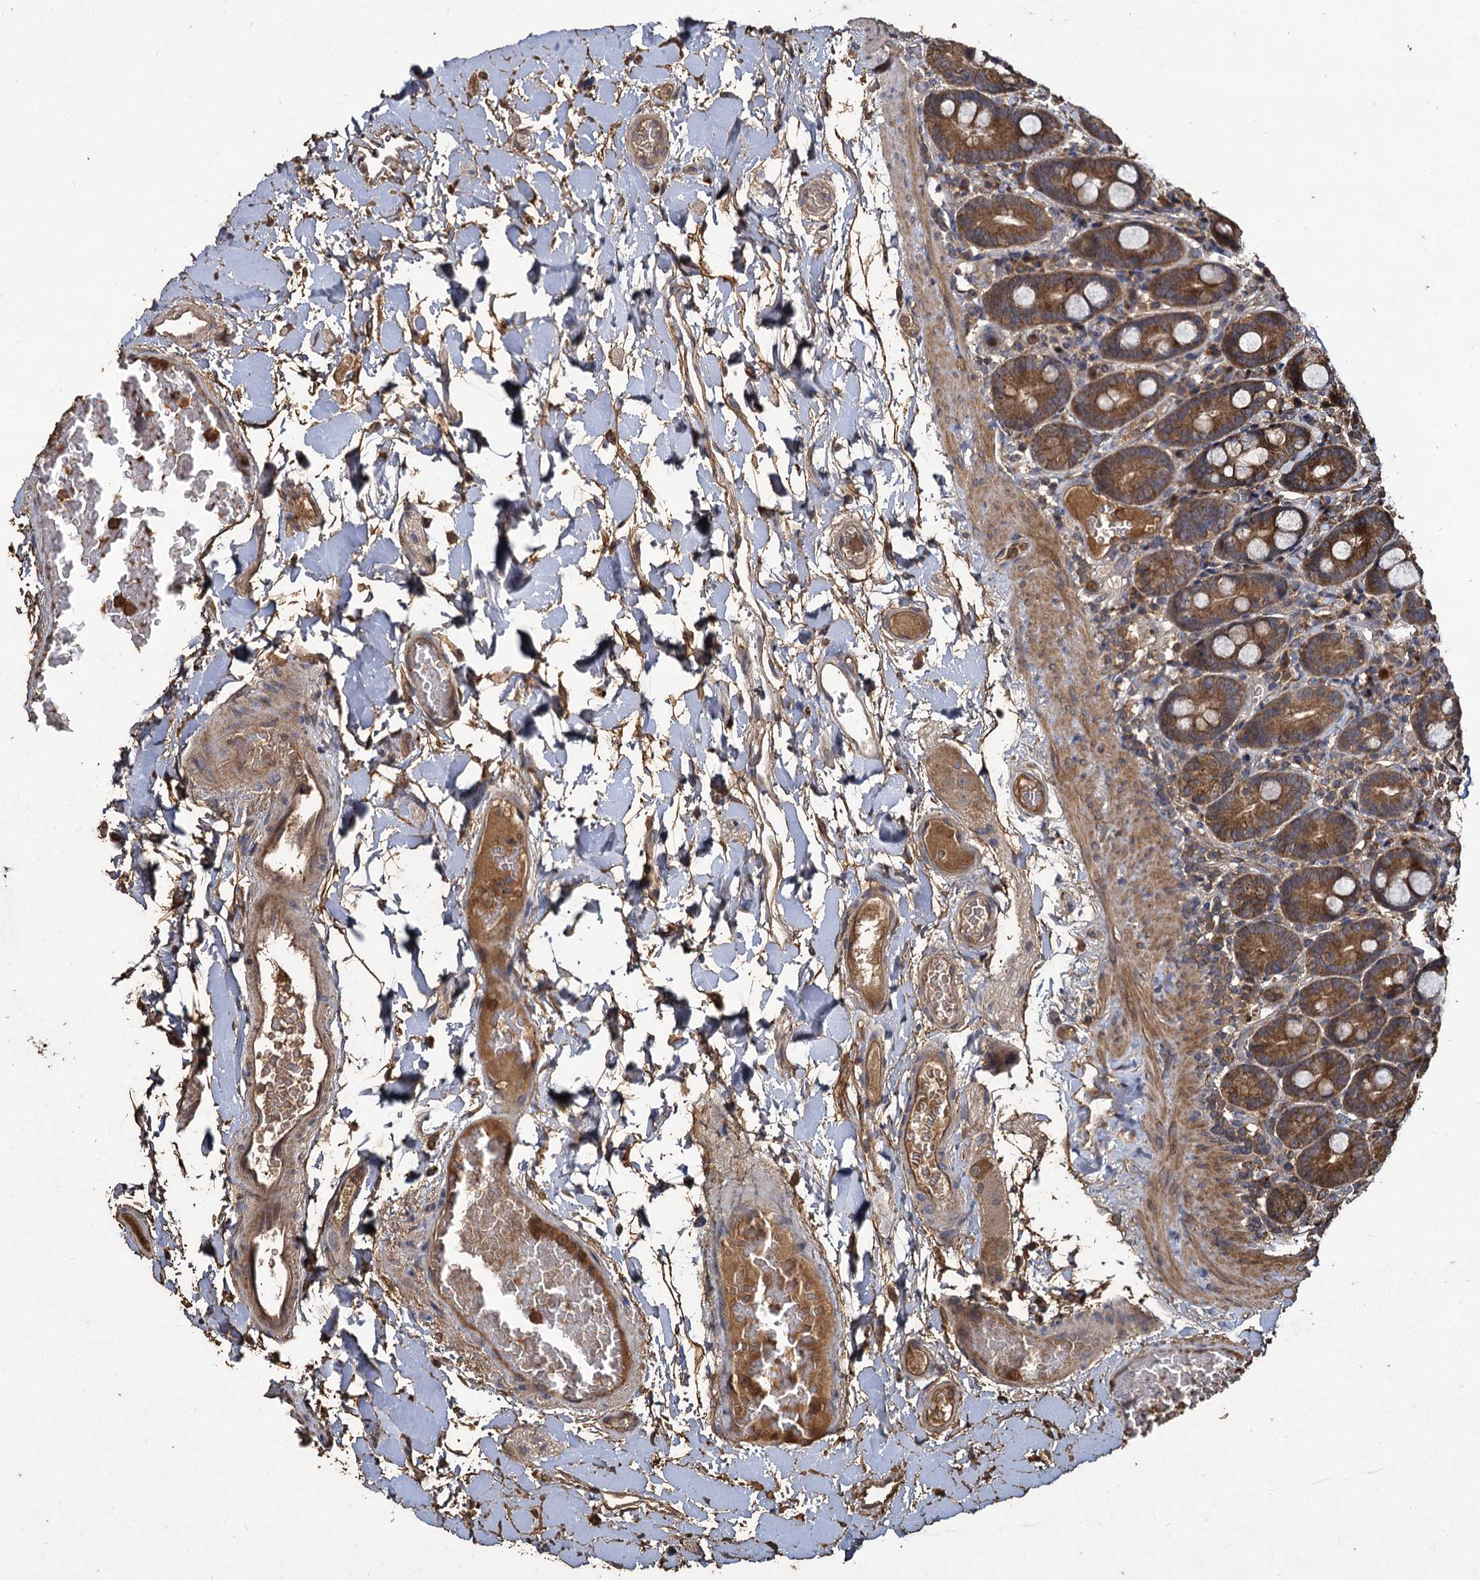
{"staining": {"intensity": "strong", "quantity": ">75%", "location": "cytoplasmic/membranous"}, "tissue": "duodenum", "cell_type": "Glandular cells", "image_type": "normal", "snomed": [{"axis": "morphology", "description": "Normal tissue, NOS"}, {"axis": "topography", "description": "Duodenum"}], "caption": "Immunohistochemical staining of benign duodenum displays strong cytoplasmic/membranous protein positivity in about >75% of glandular cells.", "gene": "GCLC", "patient": {"sex": "male", "age": 55}}